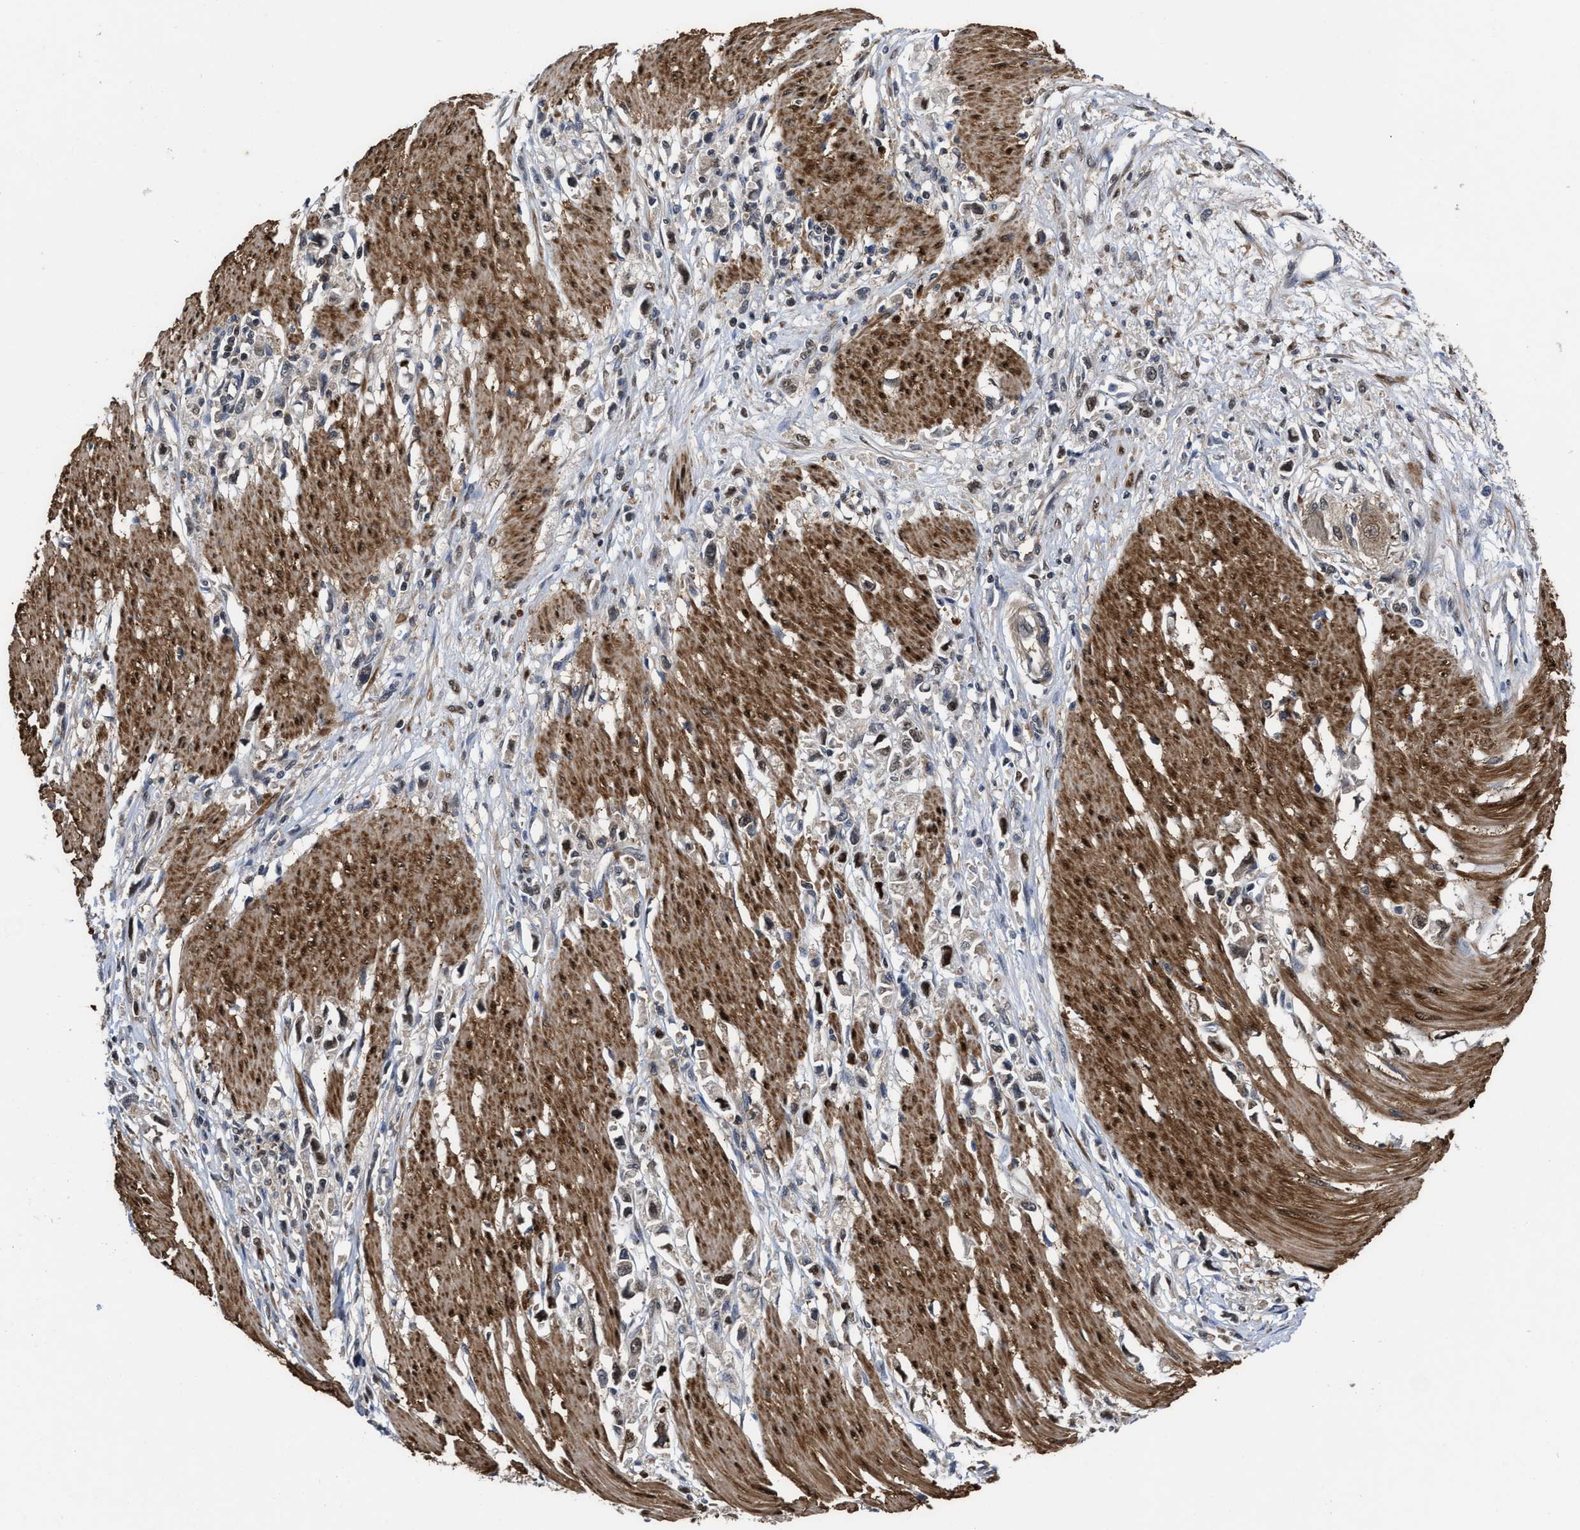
{"staining": {"intensity": "moderate", "quantity": ">75%", "location": "nuclear"}, "tissue": "stomach cancer", "cell_type": "Tumor cells", "image_type": "cancer", "snomed": [{"axis": "morphology", "description": "Adenocarcinoma, NOS"}, {"axis": "topography", "description": "Stomach"}], "caption": "Approximately >75% of tumor cells in human stomach cancer (adenocarcinoma) exhibit moderate nuclear protein expression as visualized by brown immunohistochemical staining.", "gene": "KIF12", "patient": {"sex": "female", "age": 59}}